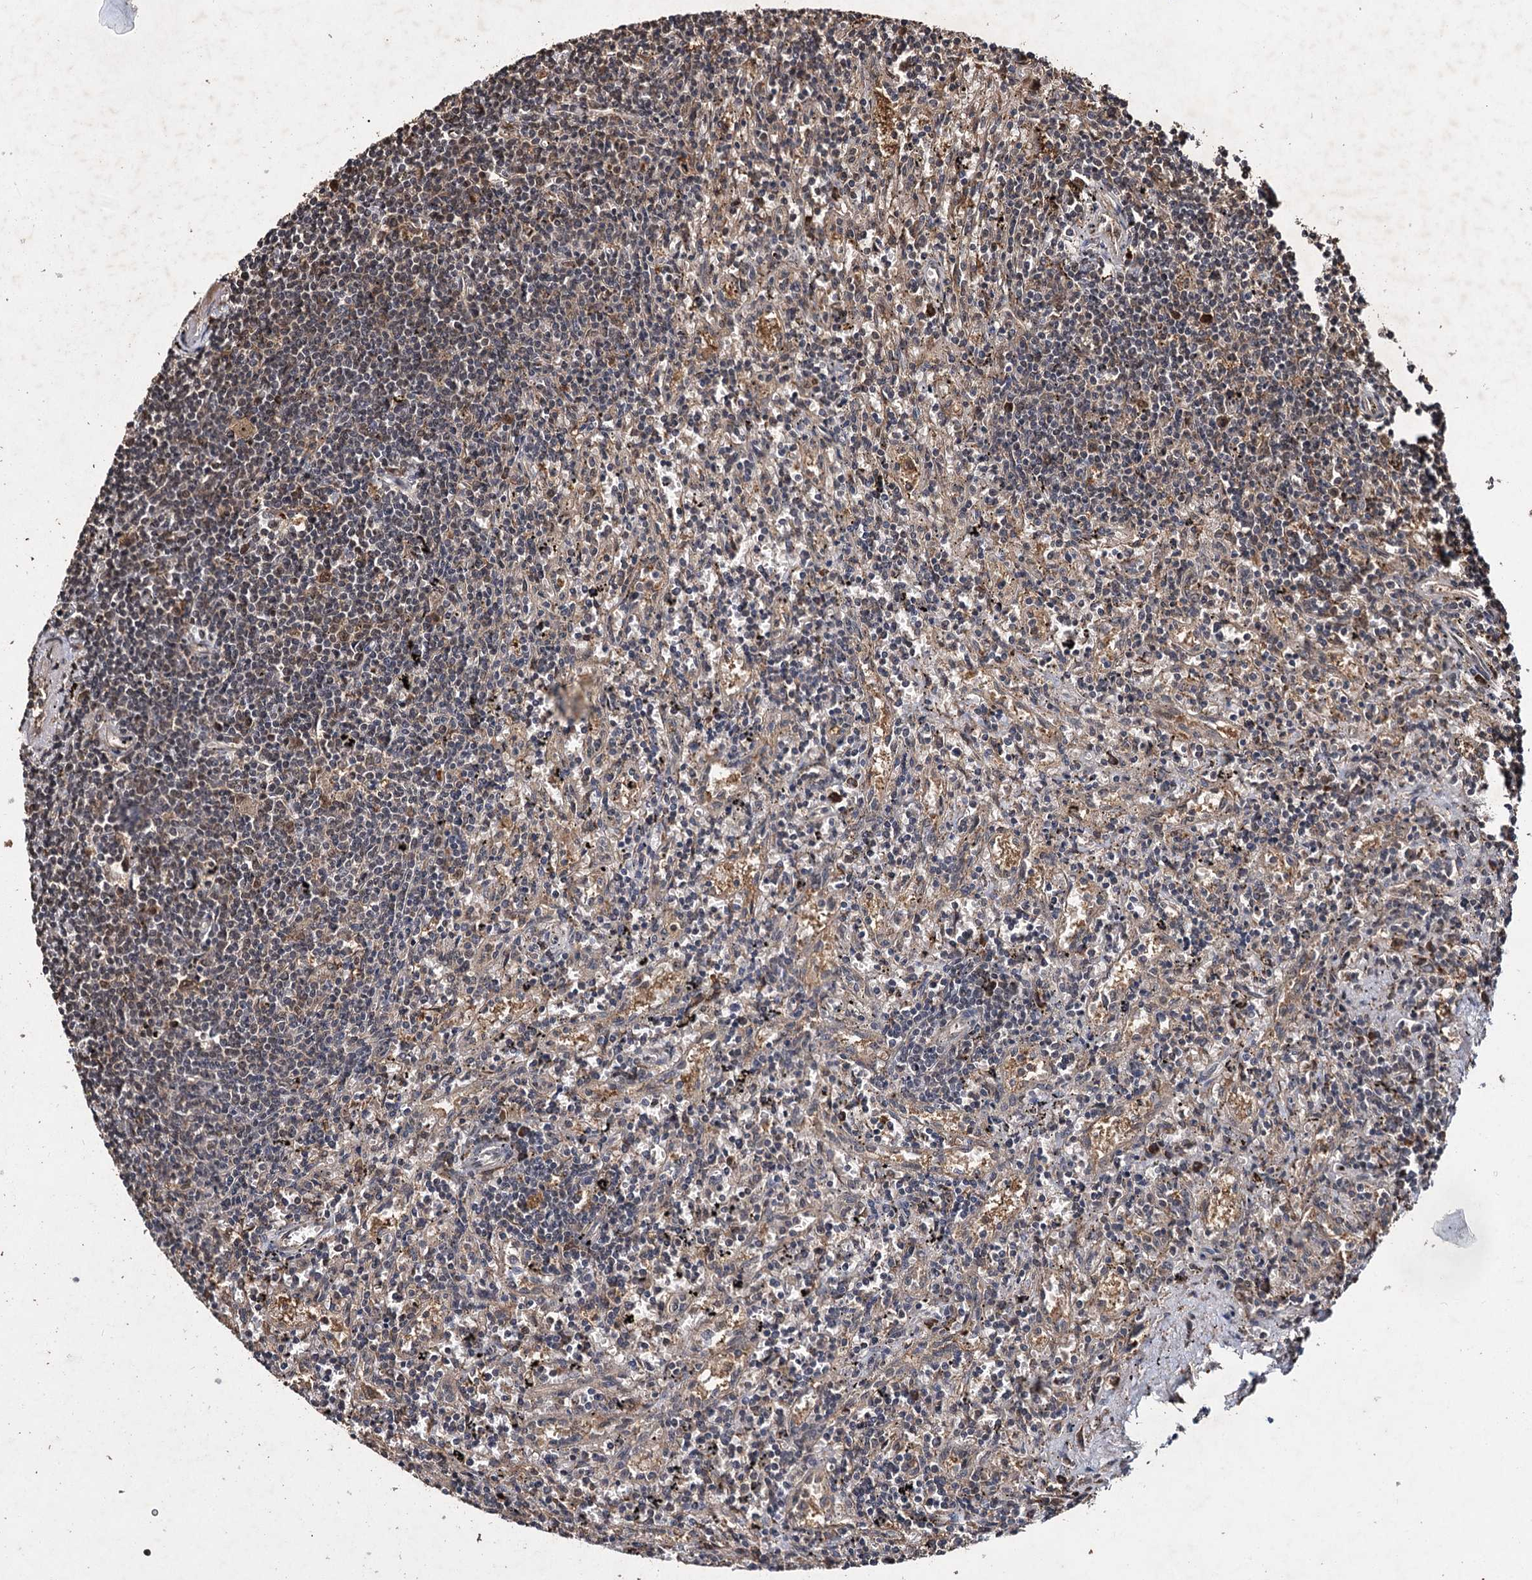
{"staining": {"intensity": "weak", "quantity": "<25%", "location": "cytoplasmic/membranous"}, "tissue": "lymphoma", "cell_type": "Tumor cells", "image_type": "cancer", "snomed": [{"axis": "morphology", "description": "Malignant lymphoma, non-Hodgkin's type, Low grade"}, {"axis": "topography", "description": "Spleen"}], "caption": "Photomicrograph shows no protein expression in tumor cells of lymphoma tissue.", "gene": "SLC46A3", "patient": {"sex": "male", "age": 76}}